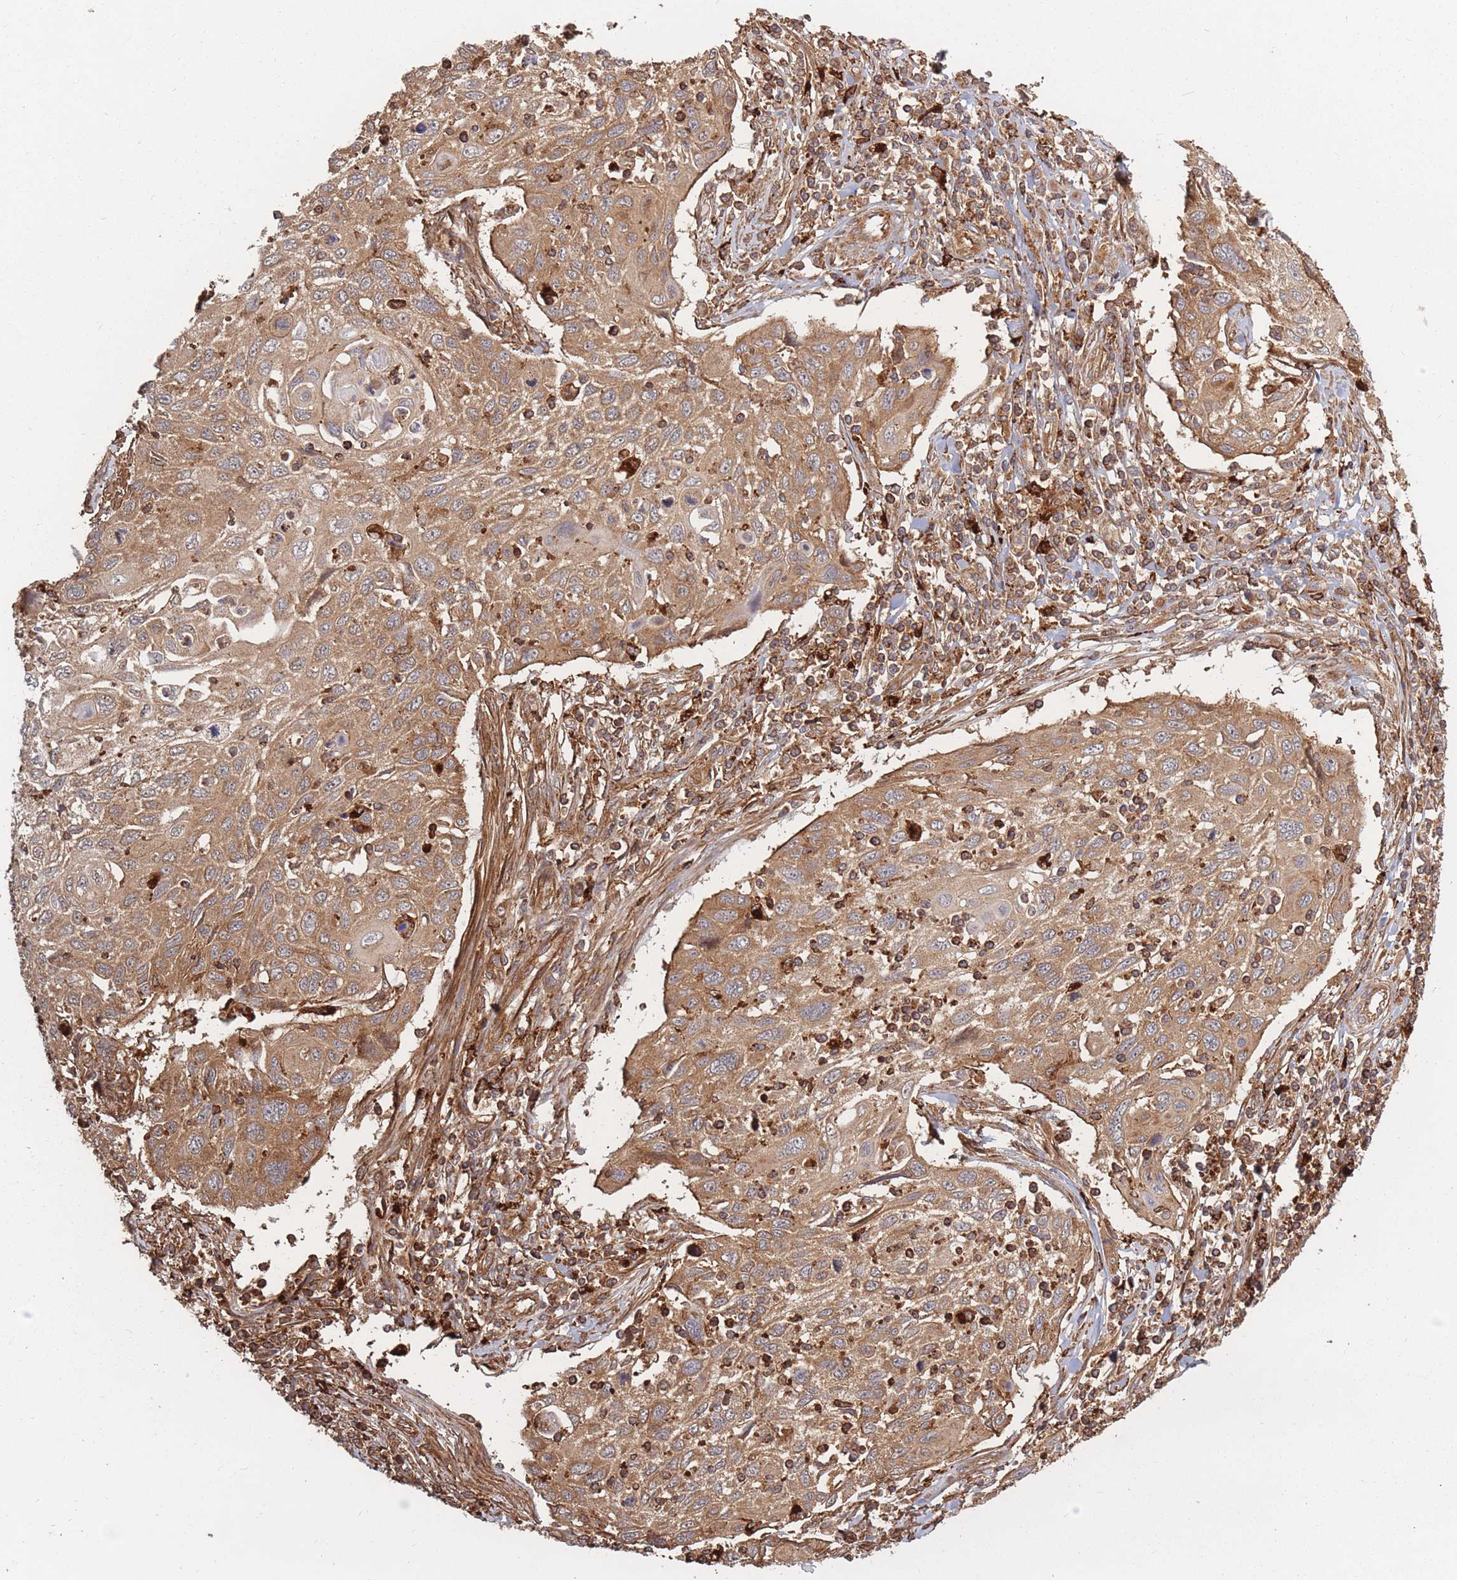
{"staining": {"intensity": "moderate", "quantity": ">75%", "location": "cytoplasmic/membranous"}, "tissue": "cervical cancer", "cell_type": "Tumor cells", "image_type": "cancer", "snomed": [{"axis": "morphology", "description": "Squamous cell carcinoma, NOS"}, {"axis": "topography", "description": "Cervix"}], "caption": "Brown immunohistochemical staining in cervical squamous cell carcinoma demonstrates moderate cytoplasmic/membranous positivity in about >75% of tumor cells.", "gene": "RASSF2", "patient": {"sex": "female", "age": 70}}